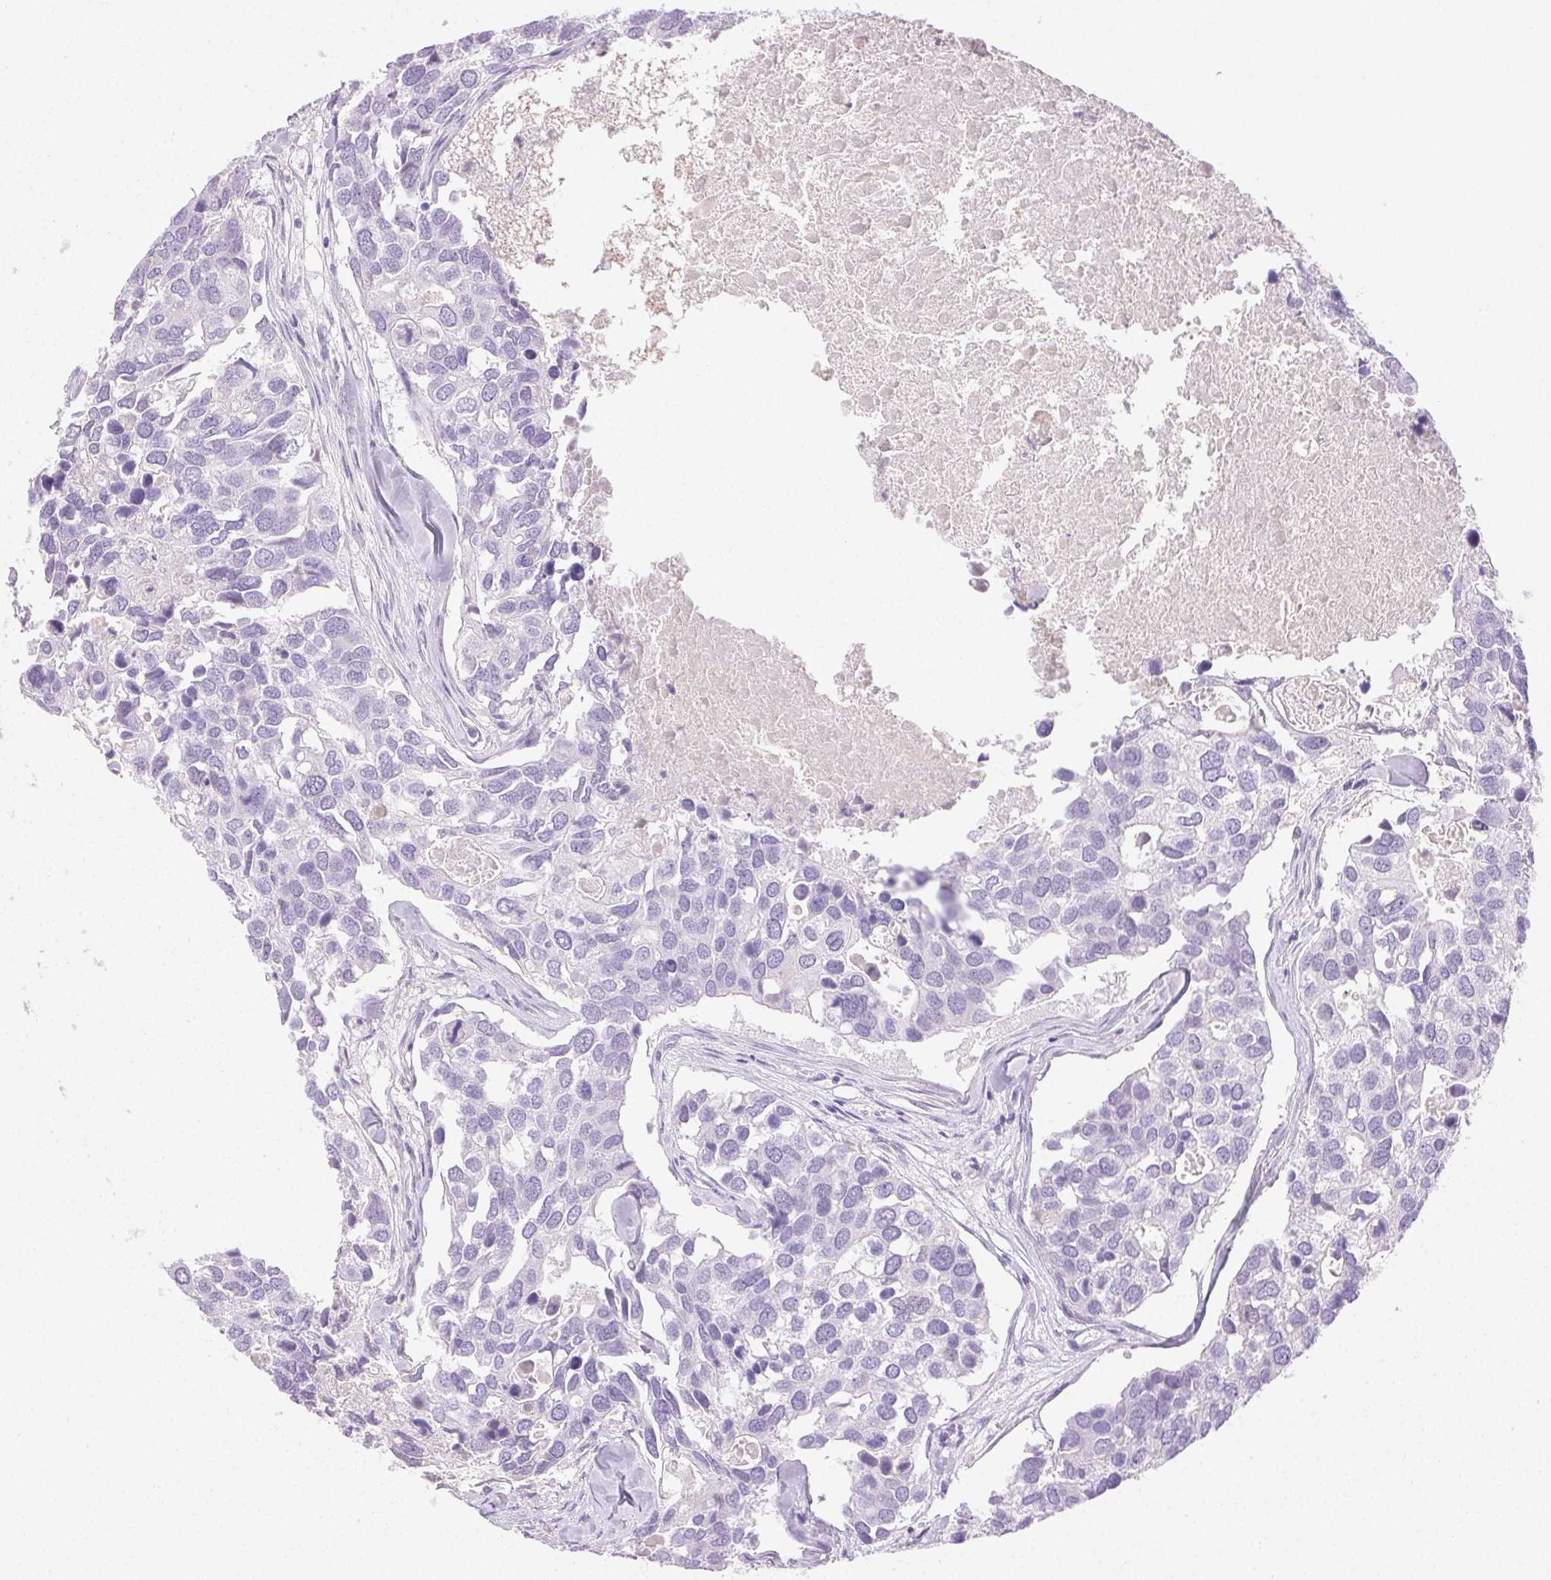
{"staining": {"intensity": "negative", "quantity": "none", "location": "none"}, "tissue": "breast cancer", "cell_type": "Tumor cells", "image_type": "cancer", "snomed": [{"axis": "morphology", "description": "Duct carcinoma"}, {"axis": "topography", "description": "Breast"}], "caption": "Tumor cells show no significant protein staining in breast cancer.", "gene": "EMX2", "patient": {"sex": "female", "age": 83}}